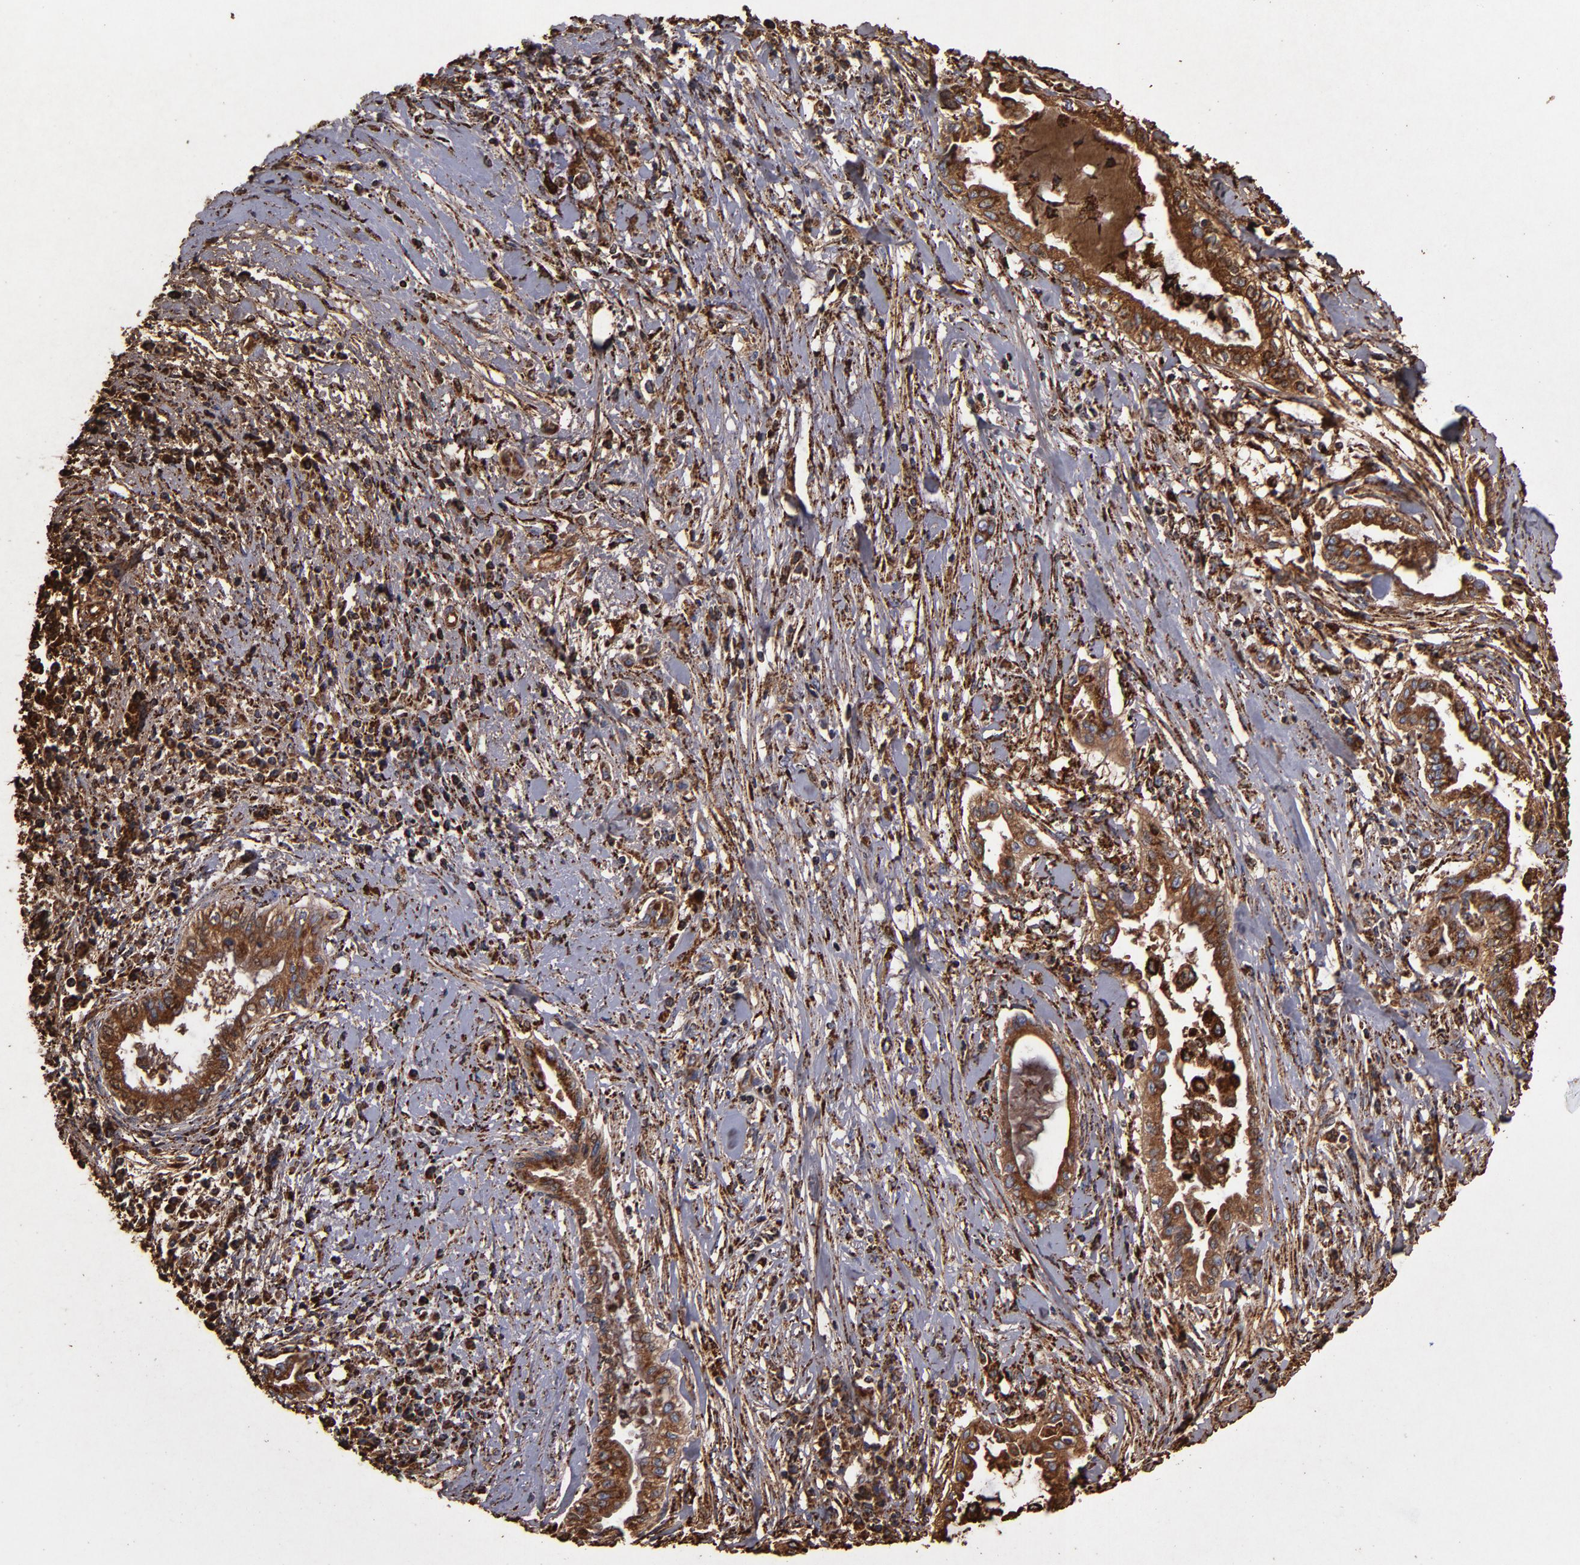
{"staining": {"intensity": "strong", "quantity": ">75%", "location": "cytoplasmic/membranous"}, "tissue": "pancreatic cancer", "cell_type": "Tumor cells", "image_type": "cancer", "snomed": [{"axis": "morphology", "description": "Adenocarcinoma, NOS"}, {"axis": "topography", "description": "Pancreas"}], "caption": "DAB (3,3'-diaminobenzidine) immunohistochemical staining of human adenocarcinoma (pancreatic) demonstrates strong cytoplasmic/membranous protein positivity in about >75% of tumor cells.", "gene": "SOD2", "patient": {"sex": "female", "age": 64}}